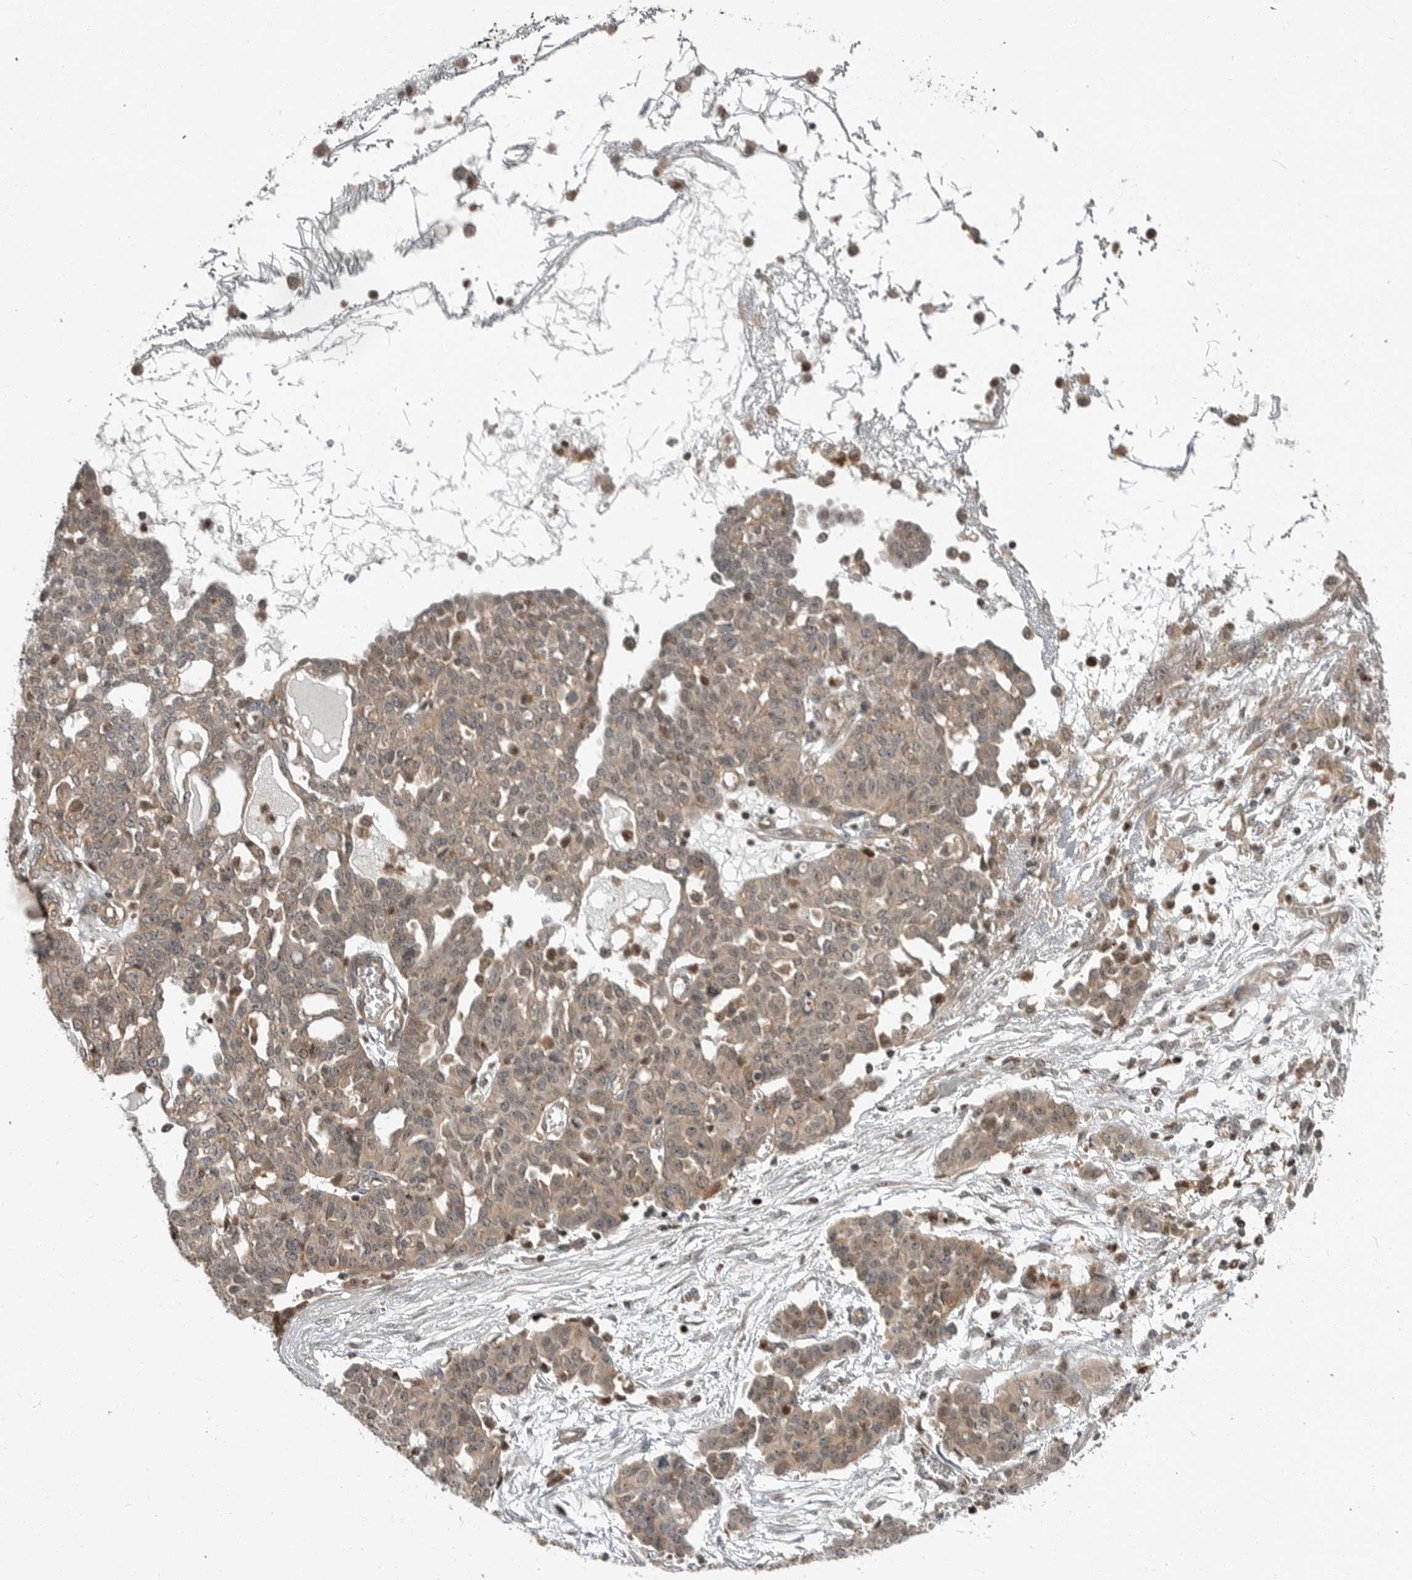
{"staining": {"intensity": "weak", "quantity": "25%-75%", "location": "cytoplasmic/membranous,nuclear"}, "tissue": "ovarian cancer", "cell_type": "Tumor cells", "image_type": "cancer", "snomed": [{"axis": "morphology", "description": "Cystadenocarcinoma, serous, NOS"}, {"axis": "topography", "description": "Soft tissue"}, {"axis": "topography", "description": "Ovary"}], "caption": "Immunohistochemical staining of human ovarian serous cystadenocarcinoma demonstrates low levels of weak cytoplasmic/membranous and nuclear staining in about 25%-75% of tumor cells.", "gene": "STRAP", "patient": {"sex": "female", "age": 57}}